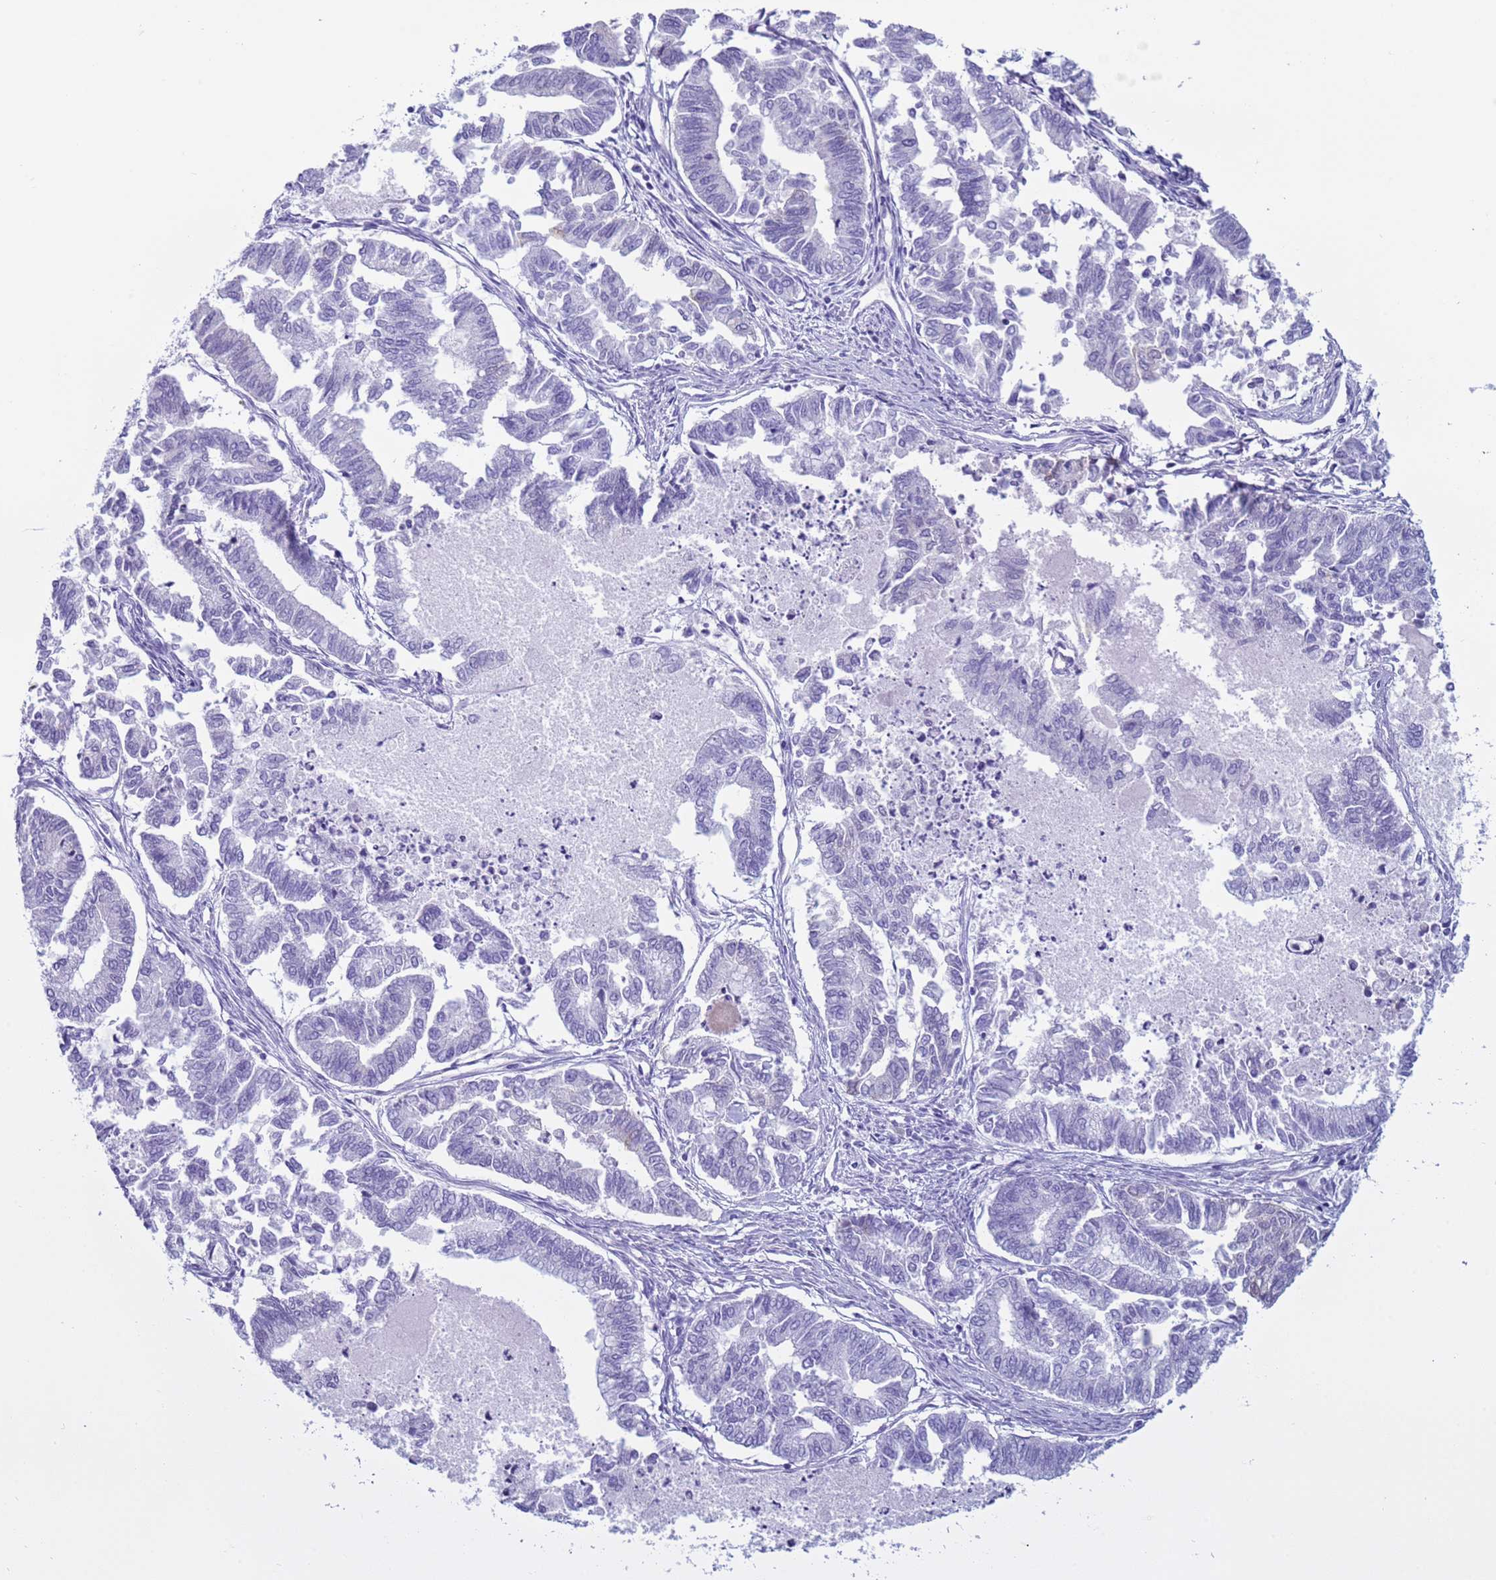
{"staining": {"intensity": "negative", "quantity": "none", "location": "none"}, "tissue": "endometrial cancer", "cell_type": "Tumor cells", "image_type": "cancer", "snomed": [{"axis": "morphology", "description": "Adenocarcinoma, NOS"}, {"axis": "topography", "description": "Endometrium"}], "caption": "Tumor cells show no significant protein positivity in endometrial cancer.", "gene": "CST4", "patient": {"sex": "female", "age": 79}}